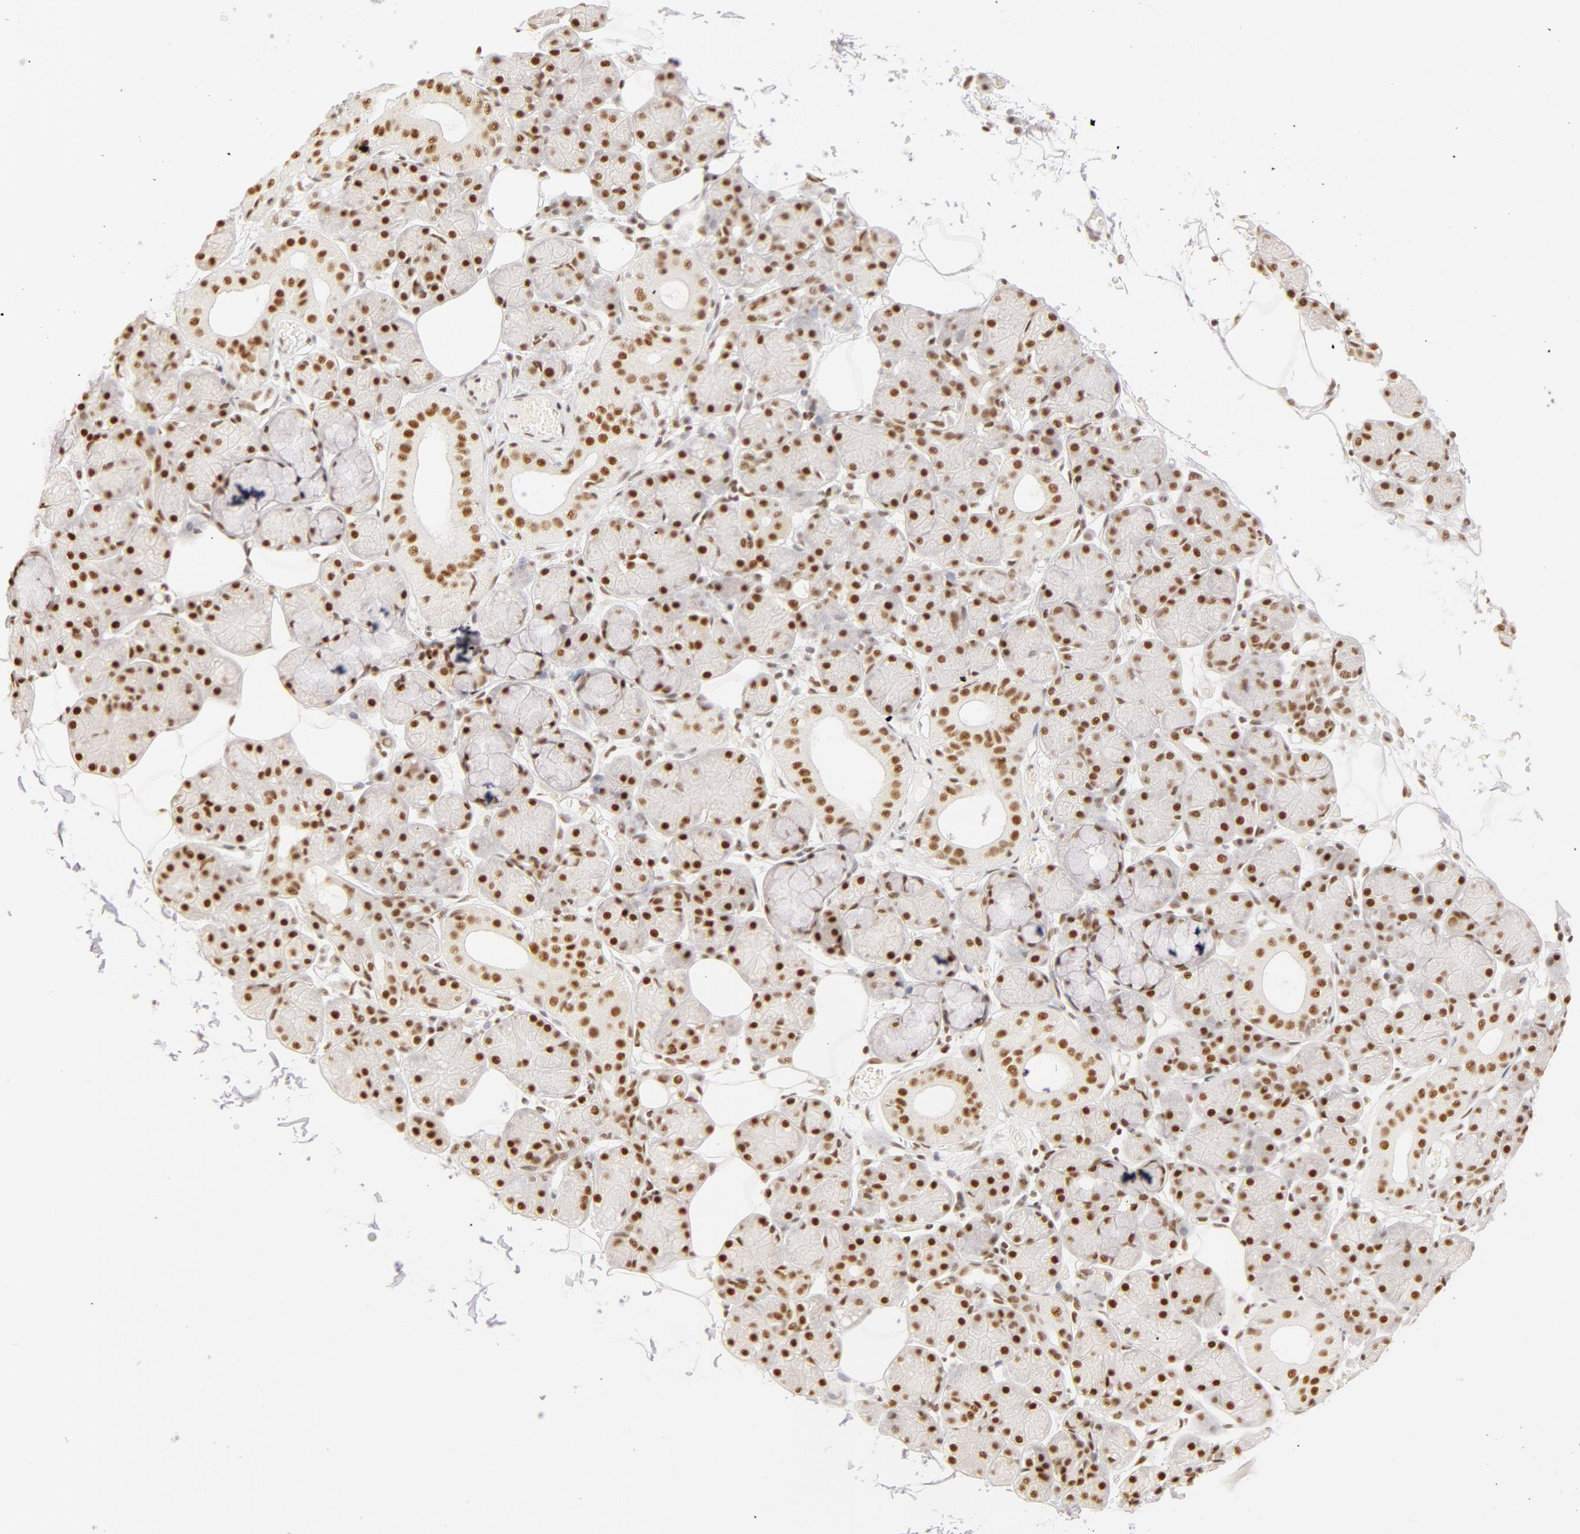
{"staining": {"intensity": "moderate", "quantity": ">75%", "location": "nuclear"}, "tissue": "salivary gland", "cell_type": "Glandular cells", "image_type": "normal", "snomed": [{"axis": "morphology", "description": "Normal tissue, NOS"}, {"axis": "topography", "description": "Salivary gland"}], "caption": "DAB immunohistochemical staining of benign salivary gland shows moderate nuclear protein expression in approximately >75% of glandular cells. The protein of interest is stained brown, and the nuclei are stained in blue (DAB (3,3'-diaminobenzidine) IHC with brightfield microscopy, high magnification).", "gene": "RBM39", "patient": {"sex": "male", "age": 54}}